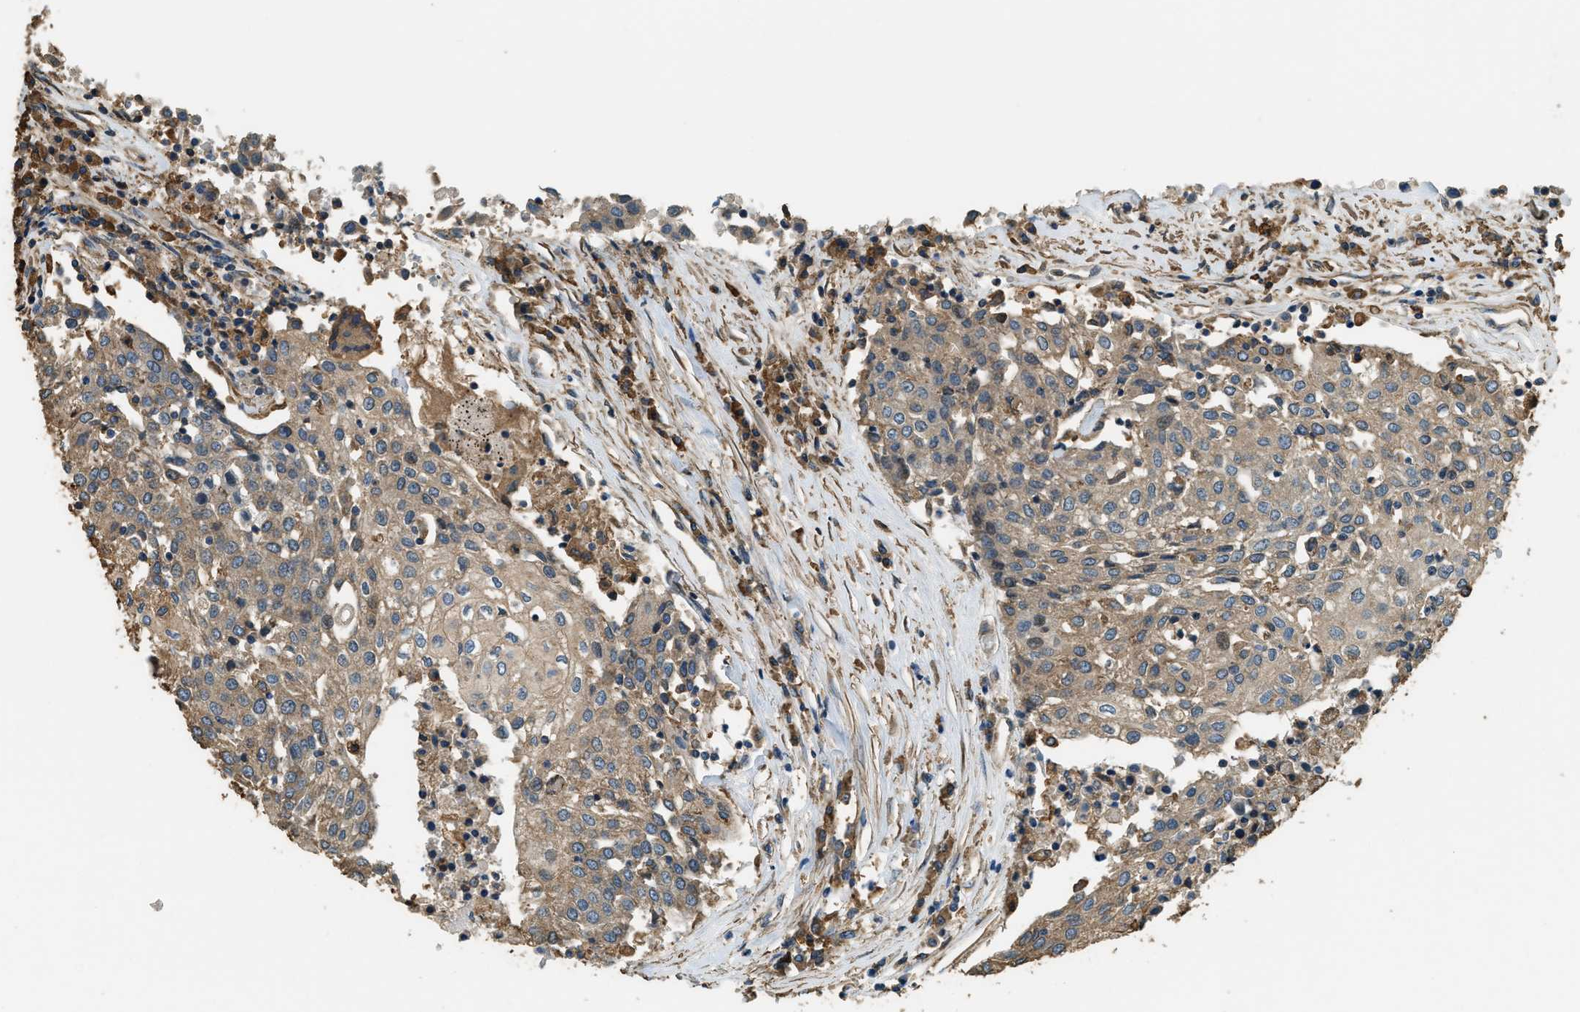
{"staining": {"intensity": "moderate", "quantity": ">75%", "location": "cytoplasmic/membranous"}, "tissue": "urothelial cancer", "cell_type": "Tumor cells", "image_type": "cancer", "snomed": [{"axis": "morphology", "description": "Urothelial carcinoma, High grade"}, {"axis": "topography", "description": "Urinary bladder"}], "caption": "High-grade urothelial carcinoma stained with DAB (3,3'-diaminobenzidine) IHC displays medium levels of moderate cytoplasmic/membranous staining in about >75% of tumor cells. (IHC, brightfield microscopy, high magnification).", "gene": "ERGIC1", "patient": {"sex": "female", "age": 85}}